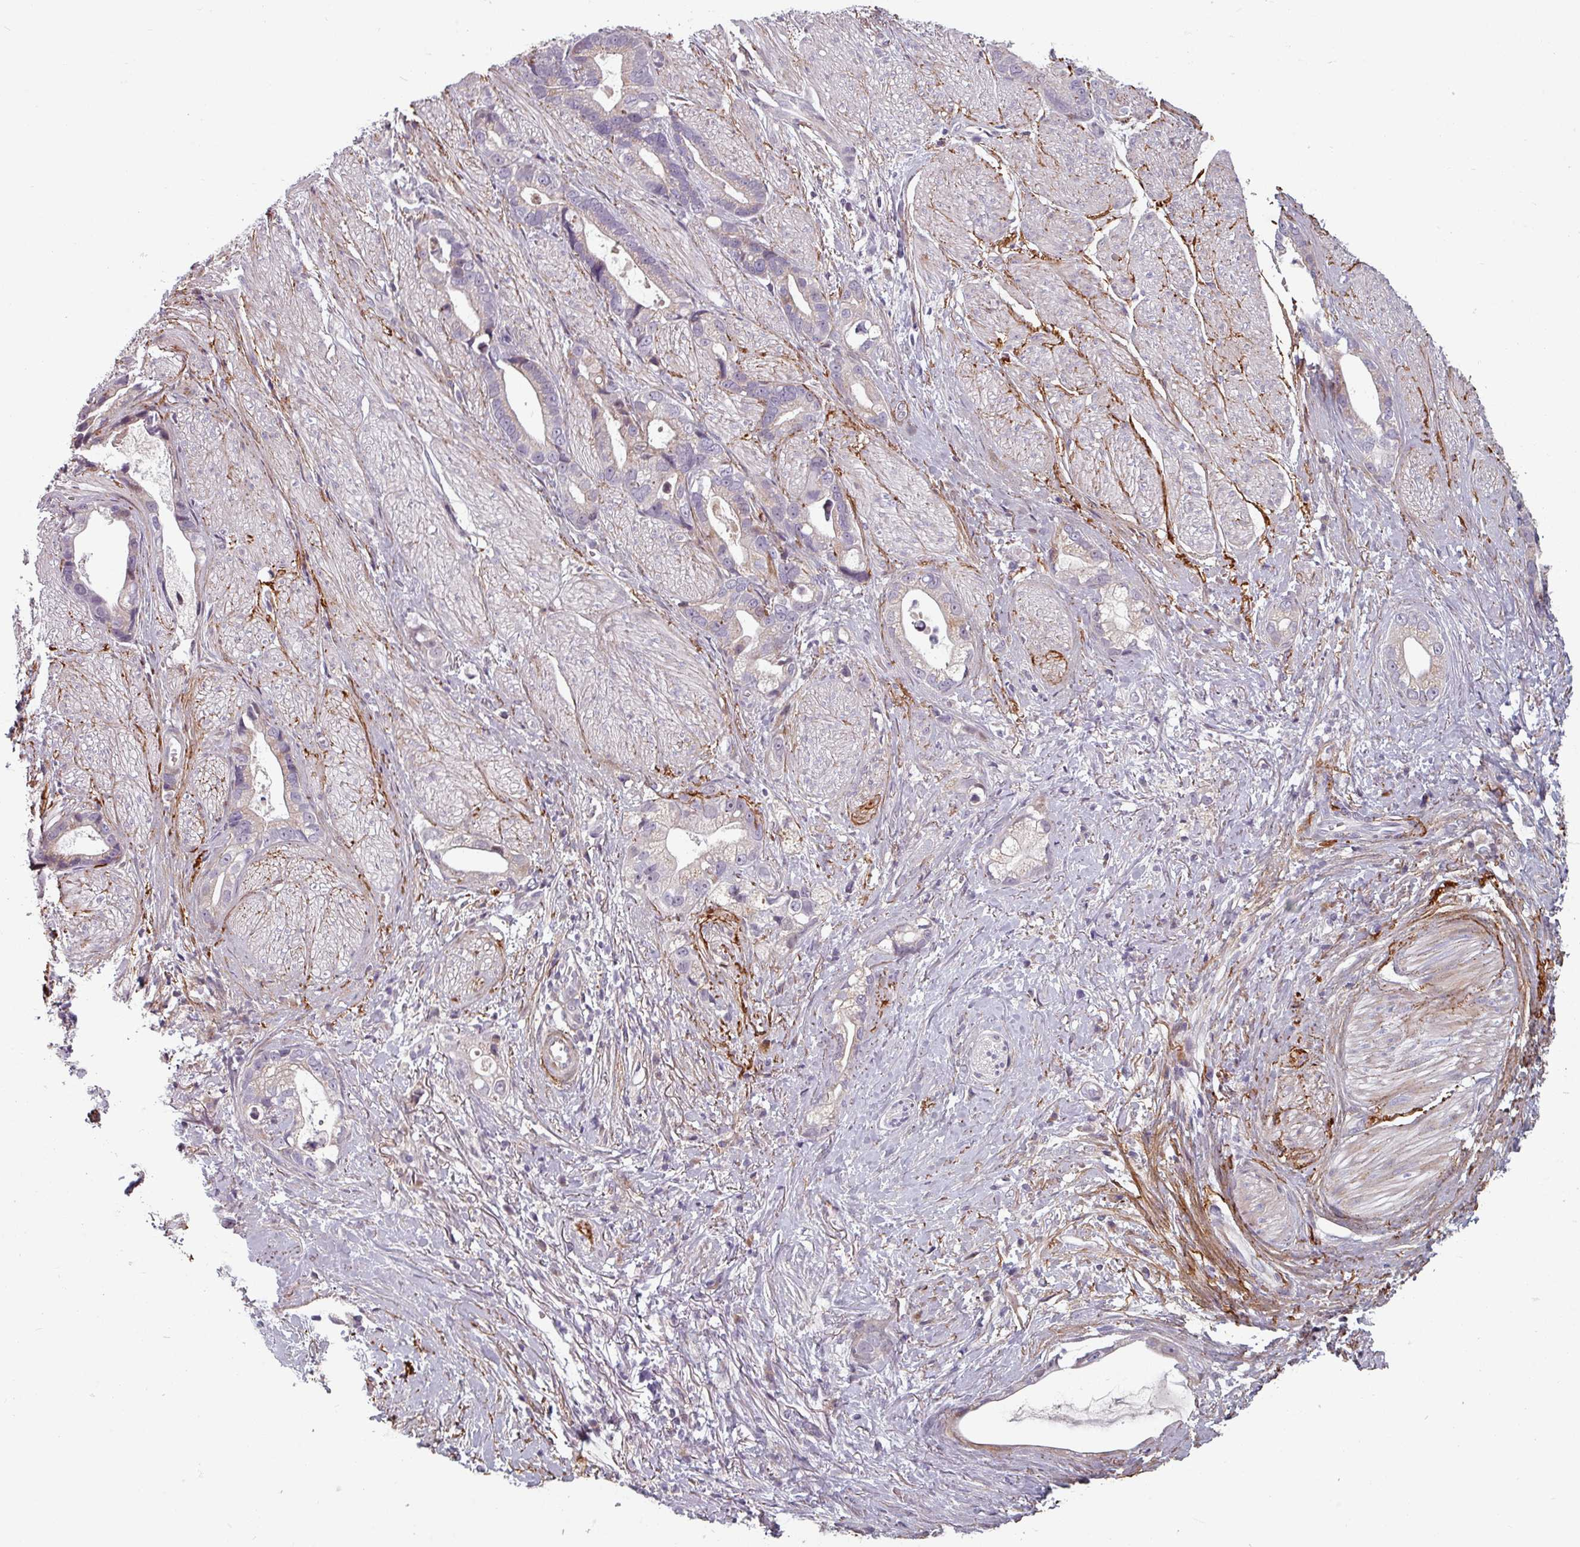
{"staining": {"intensity": "negative", "quantity": "none", "location": "none"}, "tissue": "stomach cancer", "cell_type": "Tumor cells", "image_type": "cancer", "snomed": [{"axis": "morphology", "description": "Adenocarcinoma, NOS"}, {"axis": "topography", "description": "Stomach"}], "caption": "Stomach adenocarcinoma was stained to show a protein in brown. There is no significant staining in tumor cells.", "gene": "CYB5RL", "patient": {"sex": "male", "age": 55}}